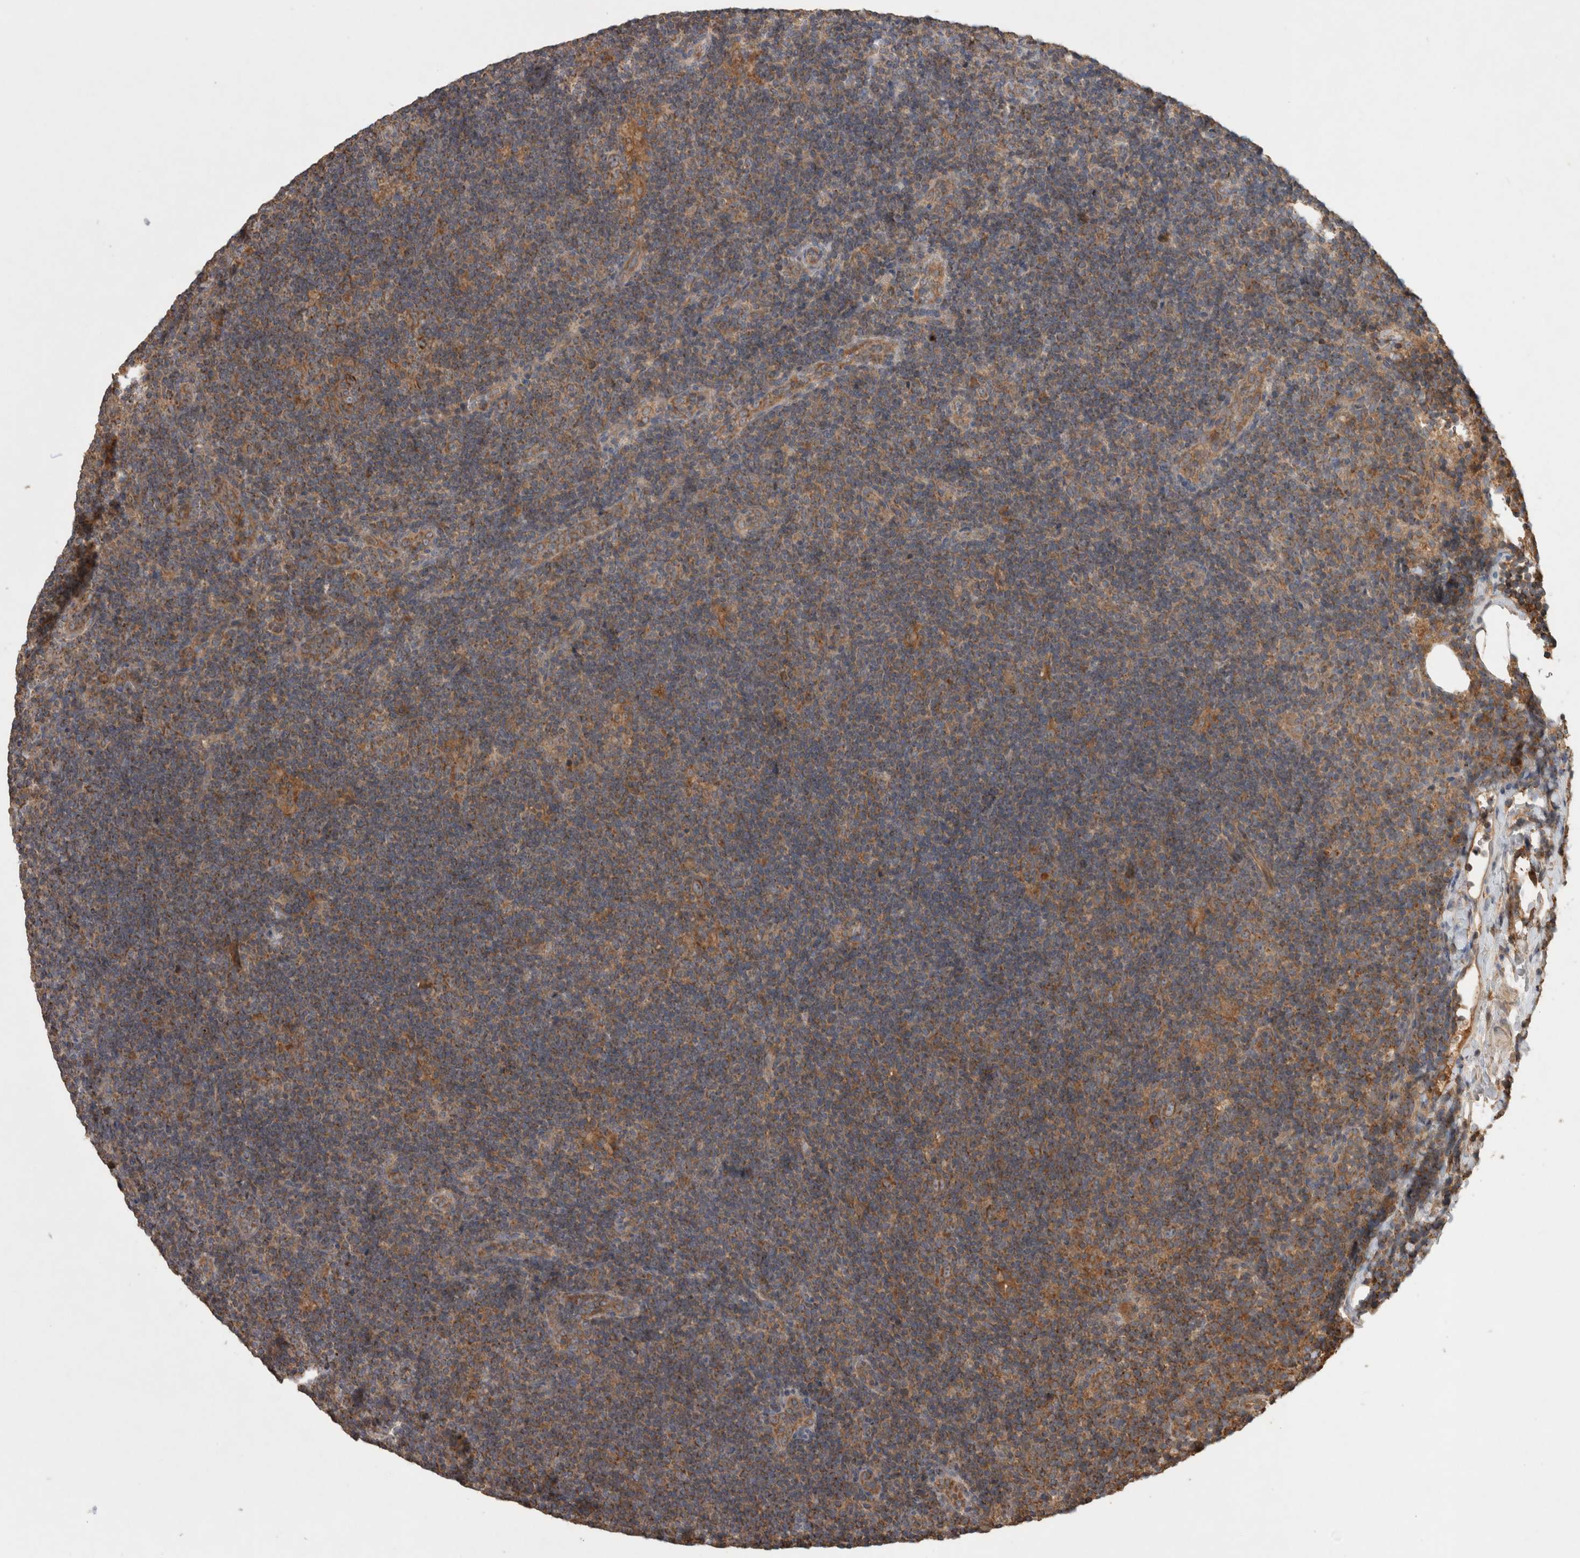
{"staining": {"intensity": "moderate", "quantity": ">75%", "location": "cytoplasmic/membranous"}, "tissue": "lymphoma", "cell_type": "Tumor cells", "image_type": "cancer", "snomed": [{"axis": "morphology", "description": "Hodgkin's disease, NOS"}, {"axis": "topography", "description": "Lymph node"}], "caption": "There is medium levels of moderate cytoplasmic/membranous positivity in tumor cells of lymphoma, as demonstrated by immunohistochemical staining (brown color).", "gene": "SERAC1", "patient": {"sex": "female", "age": 57}}